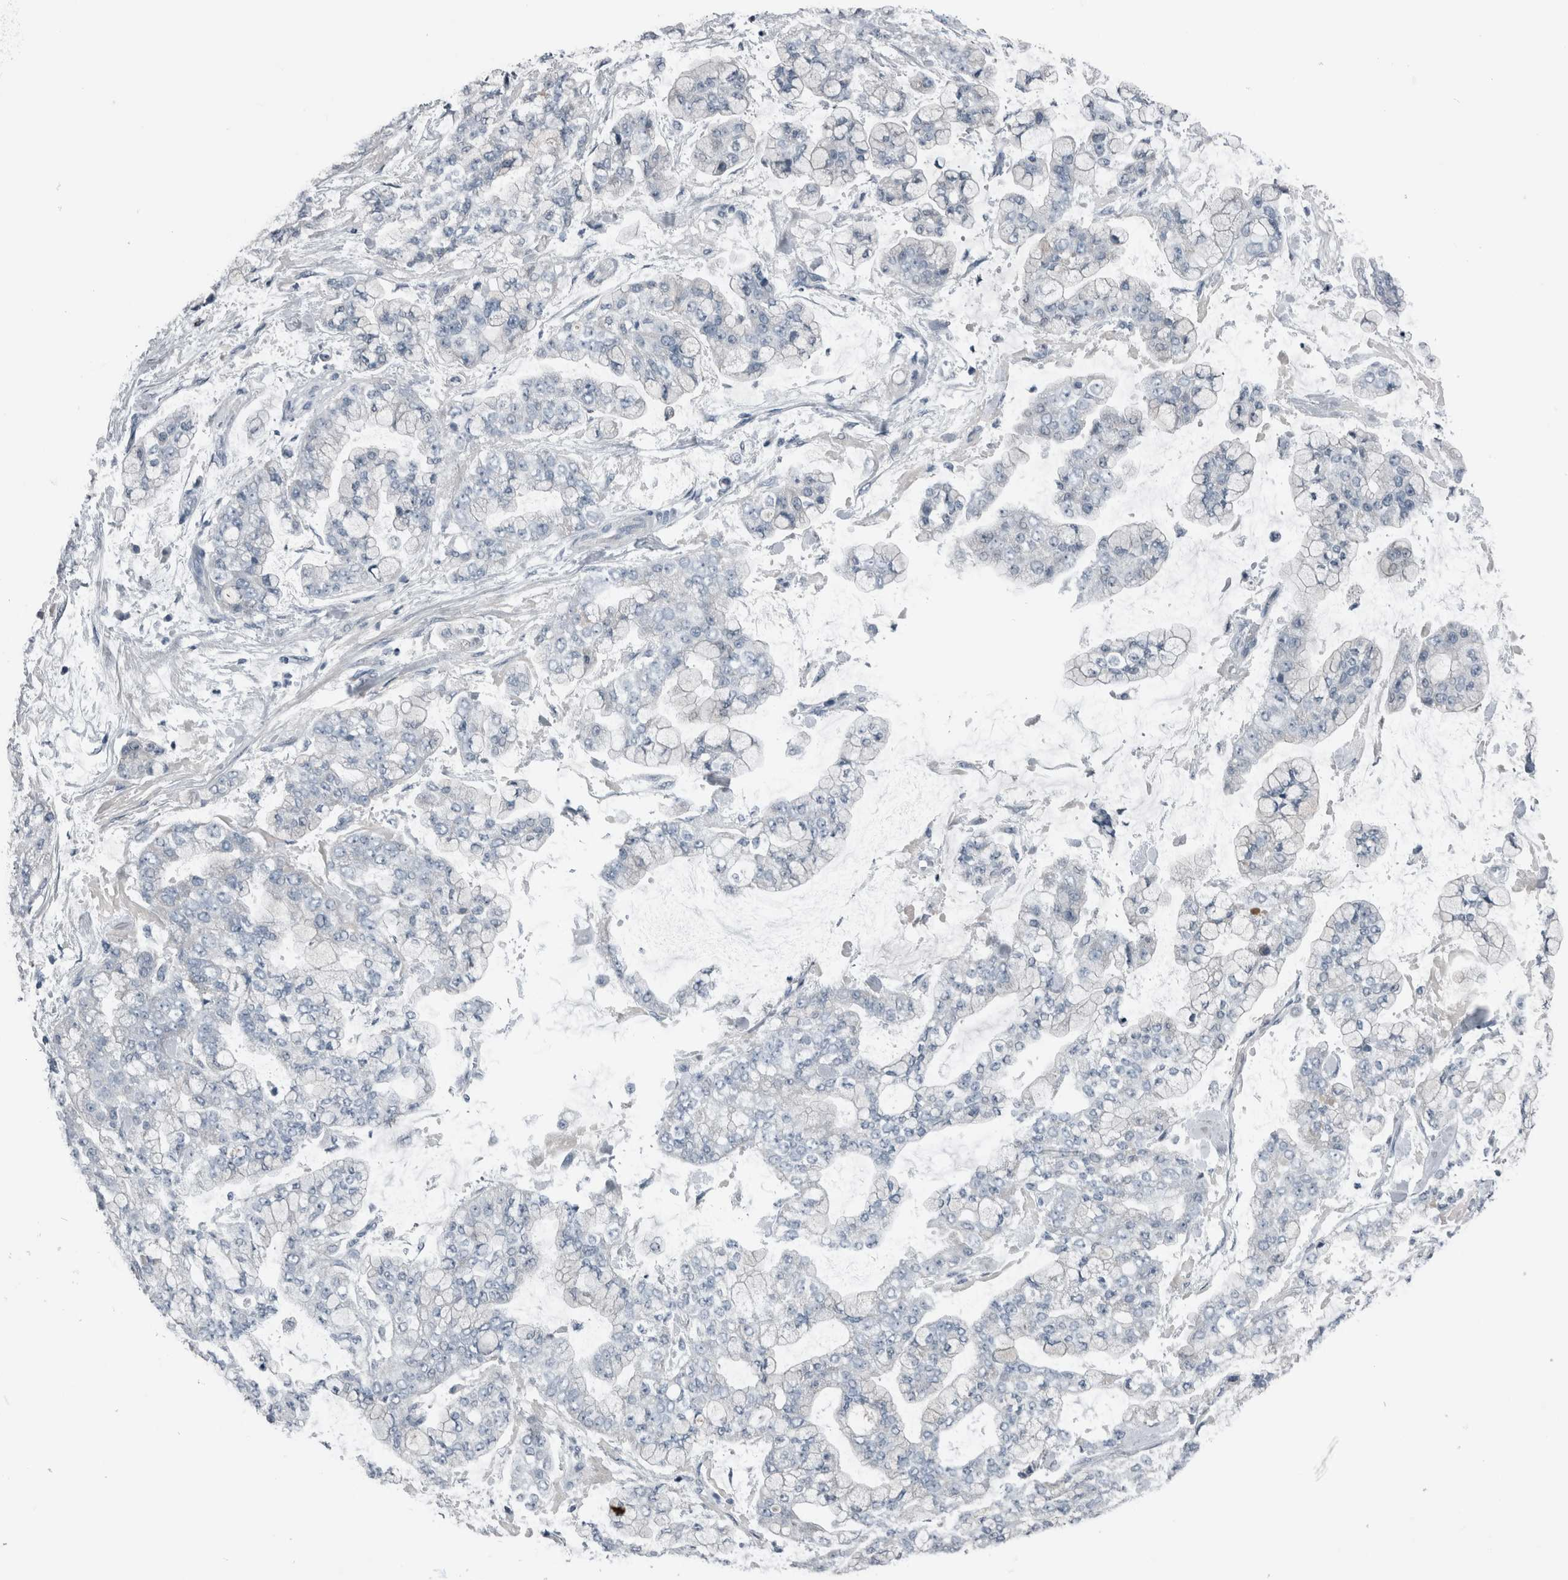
{"staining": {"intensity": "negative", "quantity": "none", "location": "none"}, "tissue": "stomach cancer", "cell_type": "Tumor cells", "image_type": "cancer", "snomed": [{"axis": "morphology", "description": "Normal tissue, NOS"}, {"axis": "morphology", "description": "Adenocarcinoma, NOS"}, {"axis": "topography", "description": "Stomach, upper"}, {"axis": "topography", "description": "Stomach"}], "caption": "IHC of human stomach cancer reveals no expression in tumor cells.", "gene": "KRT20", "patient": {"sex": "male", "age": 76}}